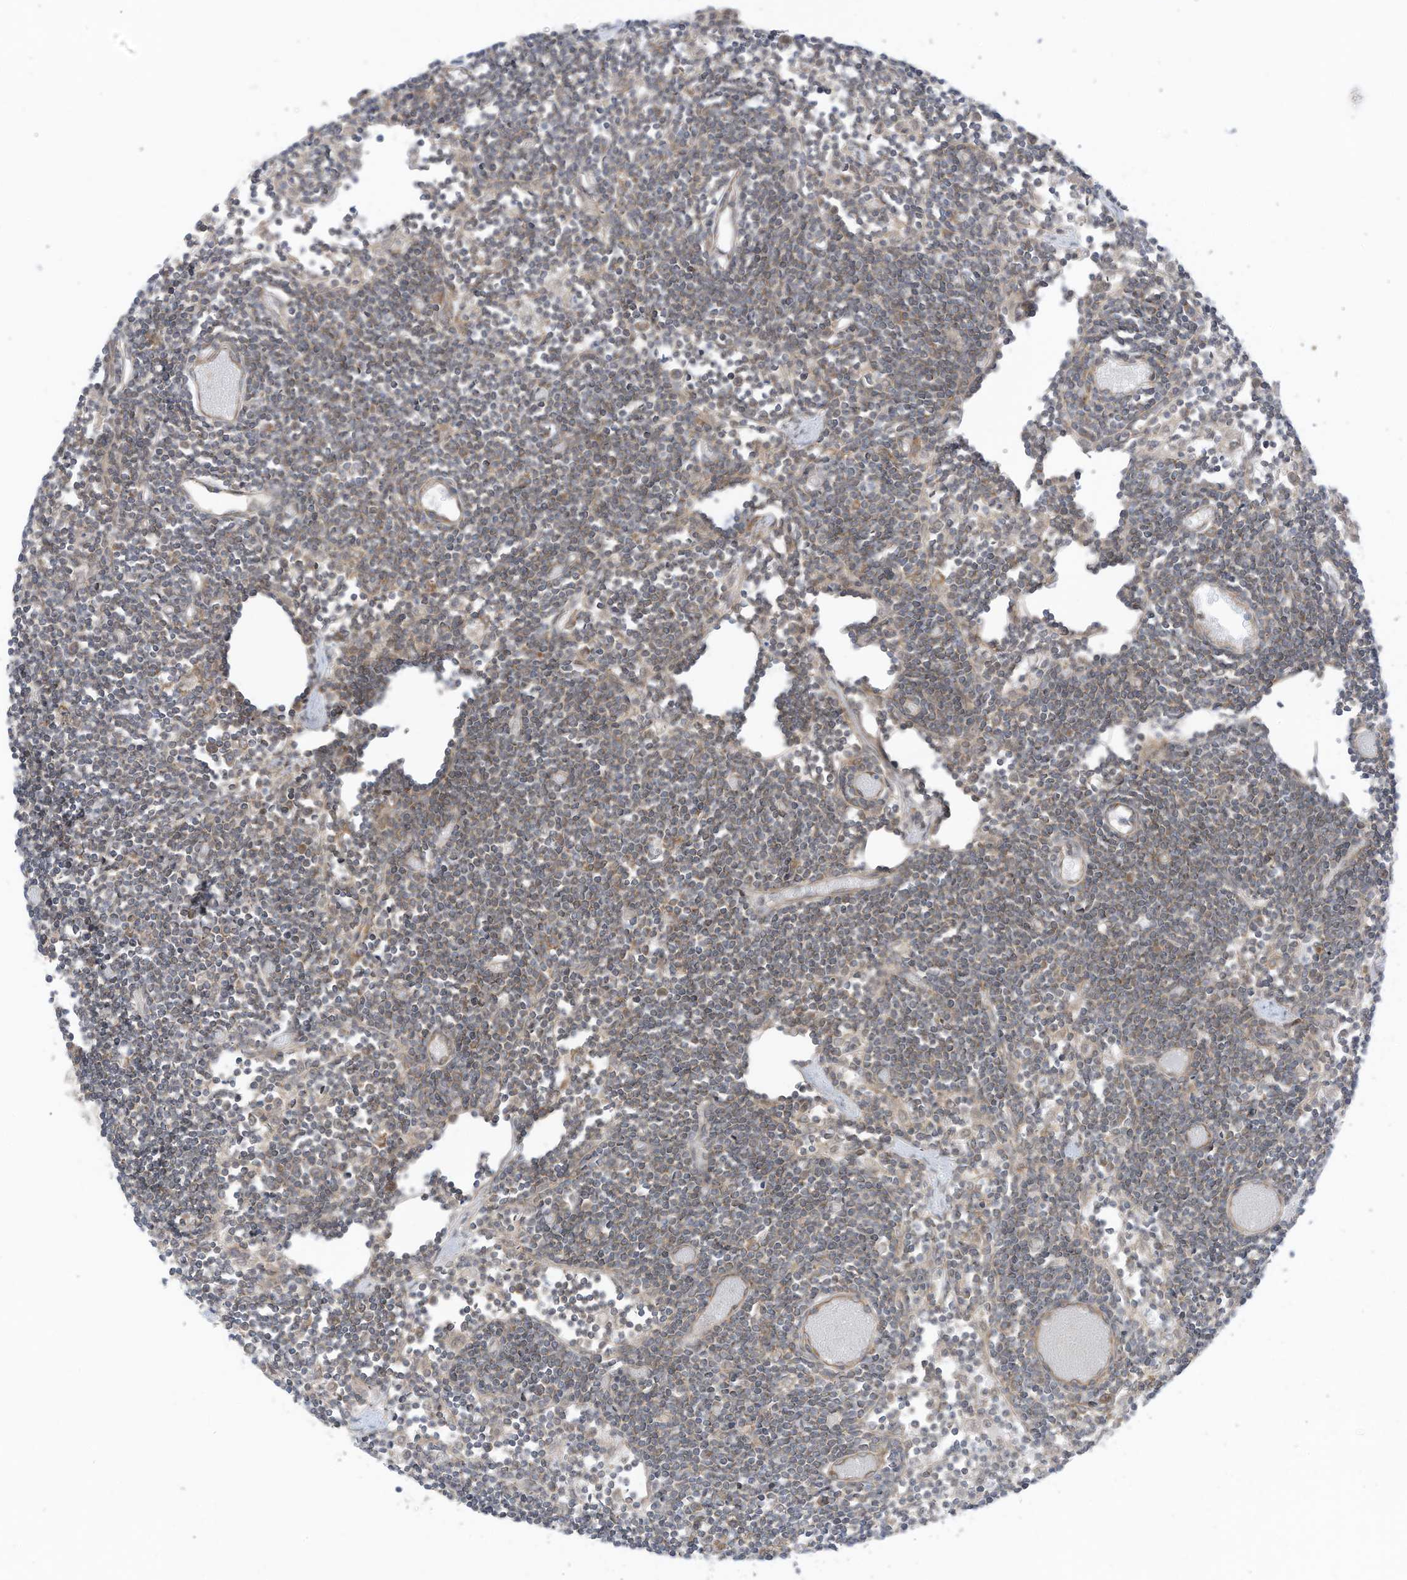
{"staining": {"intensity": "moderate", "quantity": ">75%", "location": "cytoplasmic/membranous"}, "tissue": "lymph node", "cell_type": "Germinal center cells", "image_type": "normal", "snomed": [{"axis": "morphology", "description": "Normal tissue, NOS"}, {"axis": "topography", "description": "Lymph node"}], "caption": "DAB immunohistochemical staining of normal human lymph node displays moderate cytoplasmic/membranous protein positivity in approximately >75% of germinal center cells. Using DAB (3,3'-diaminobenzidine) (brown) and hematoxylin (blue) stains, captured at high magnification using brightfield microscopy.", "gene": "REPS1", "patient": {"sex": "female", "age": 11}}